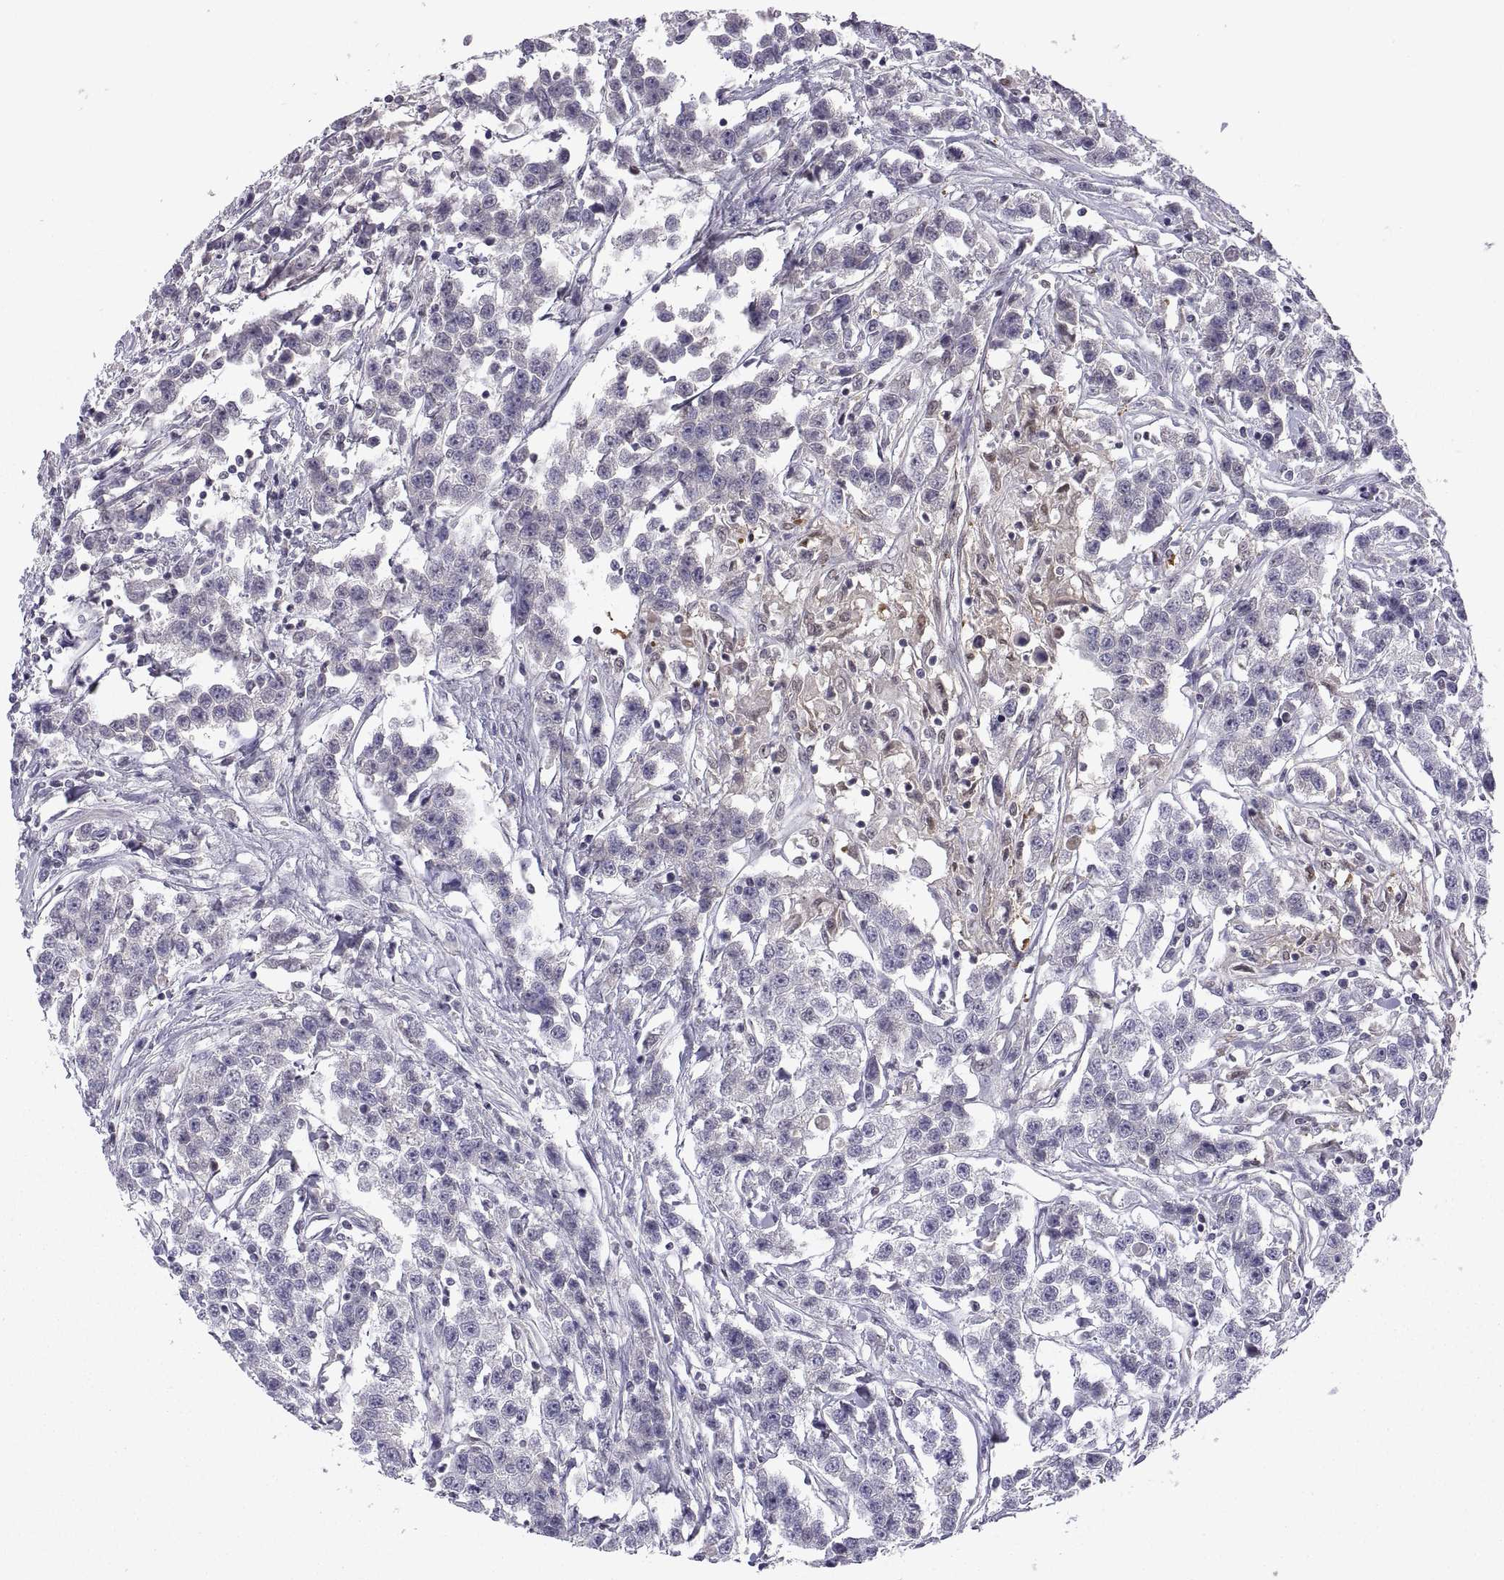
{"staining": {"intensity": "negative", "quantity": "none", "location": "none"}, "tissue": "testis cancer", "cell_type": "Tumor cells", "image_type": "cancer", "snomed": [{"axis": "morphology", "description": "Seminoma, NOS"}, {"axis": "topography", "description": "Testis"}], "caption": "IHC photomicrograph of human seminoma (testis) stained for a protein (brown), which displays no expression in tumor cells. The staining is performed using DAB (3,3'-diaminobenzidine) brown chromogen with nuclei counter-stained in using hematoxylin.", "gene": "FGF9", "patient": {"sex": "male", "age": 59}}